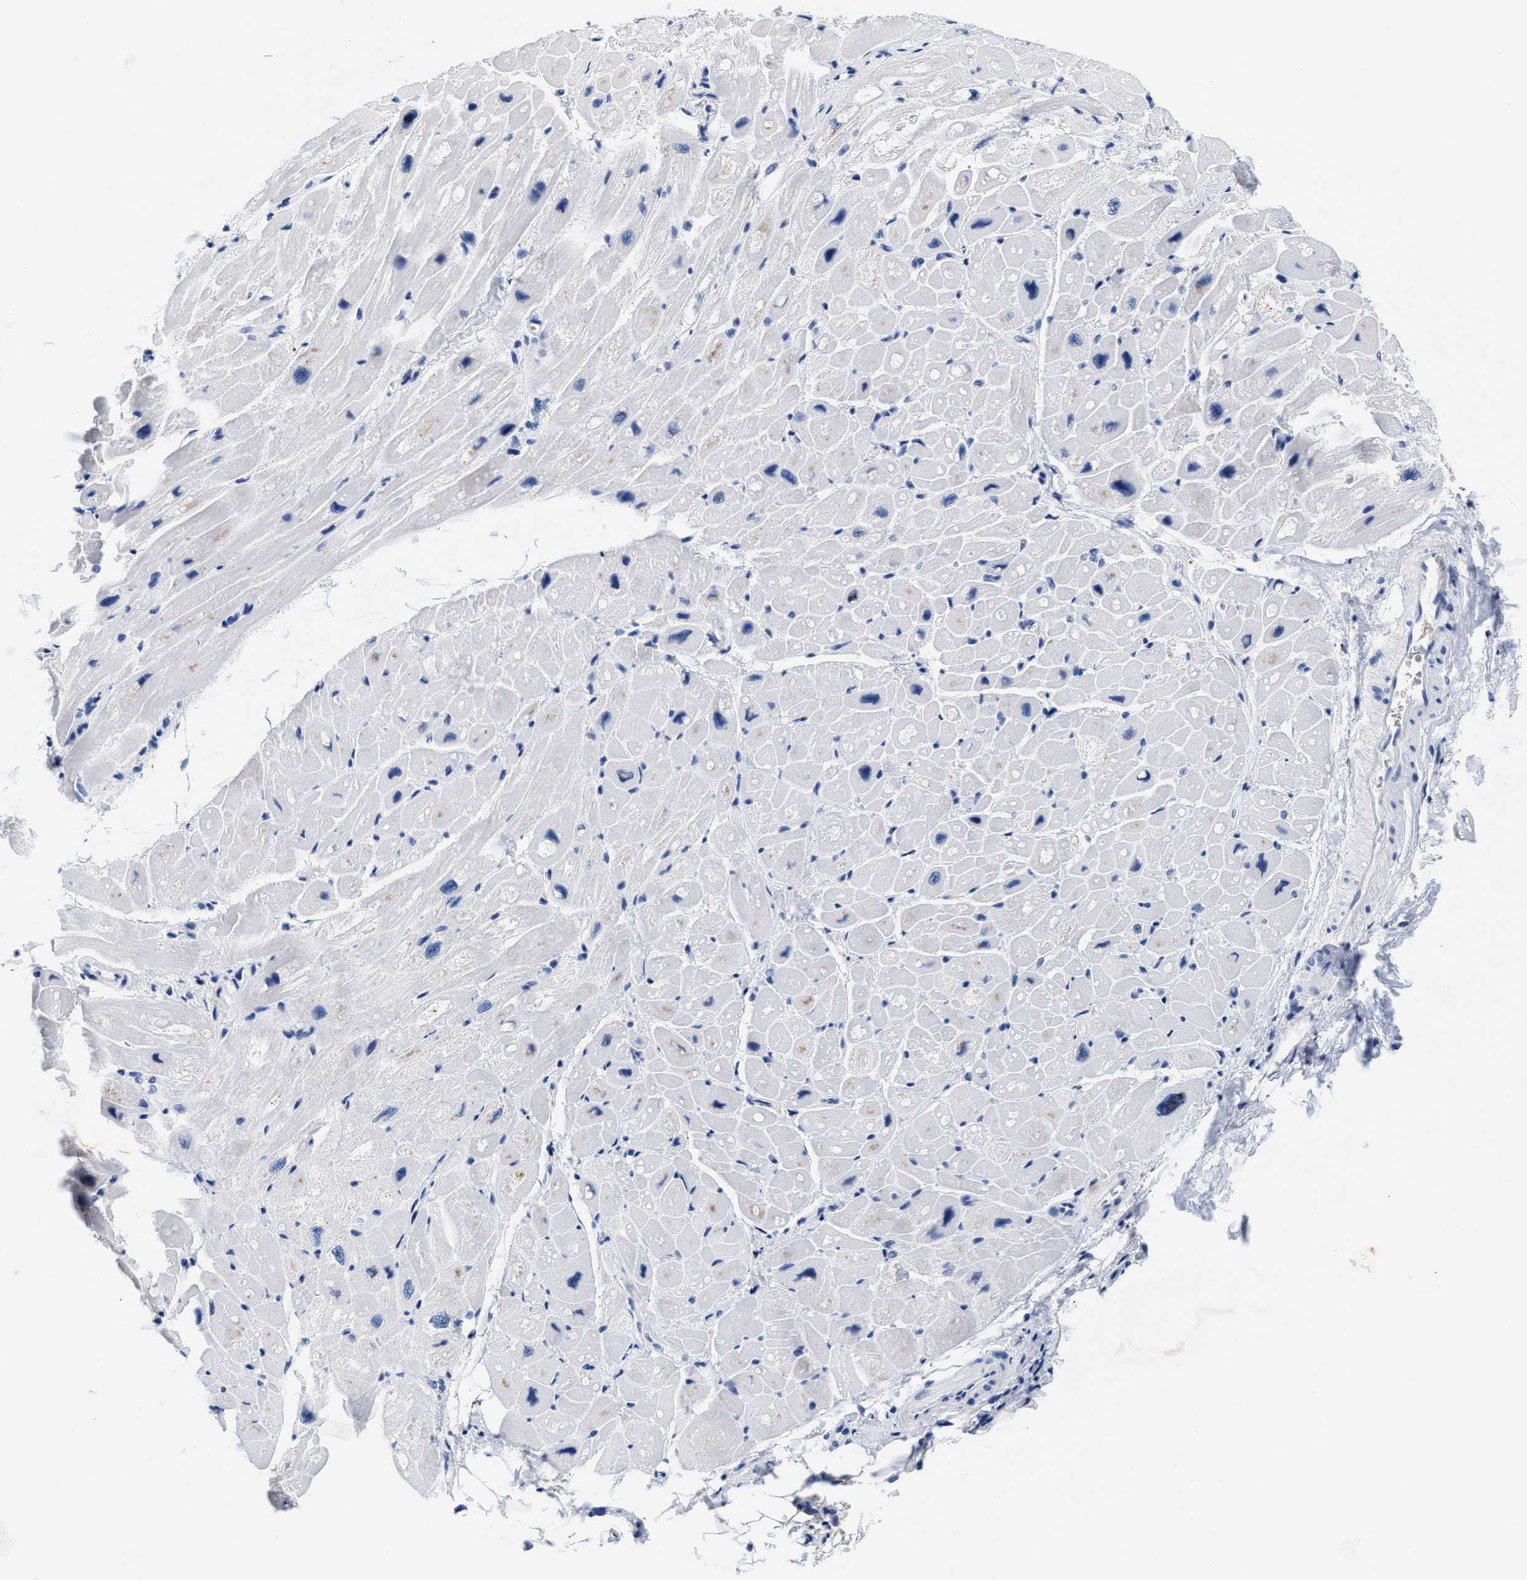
{"staining": {"intensity": "weak", "quantity": "<25%", "location": "cytoplasmic/membranous"}, "tissue": "heart muscle", "cell_type": "Cardiomyocytes", "image_type": "normal", "snomed": [{"axis": "morphology", "description": "Normal tissue, NOS"}, {"axis": "topography", "description": "Heart"}], "caption": "Cardiomyocytes show no significant positivity in normal heart muscle. (Brightfield microscopy of DAB (3,3'-diaminobenzidine) immunohistochemistry (IHC) at high magnification).", "gene": "TTC3", "patient": {"sex": "male", "age": 49}}